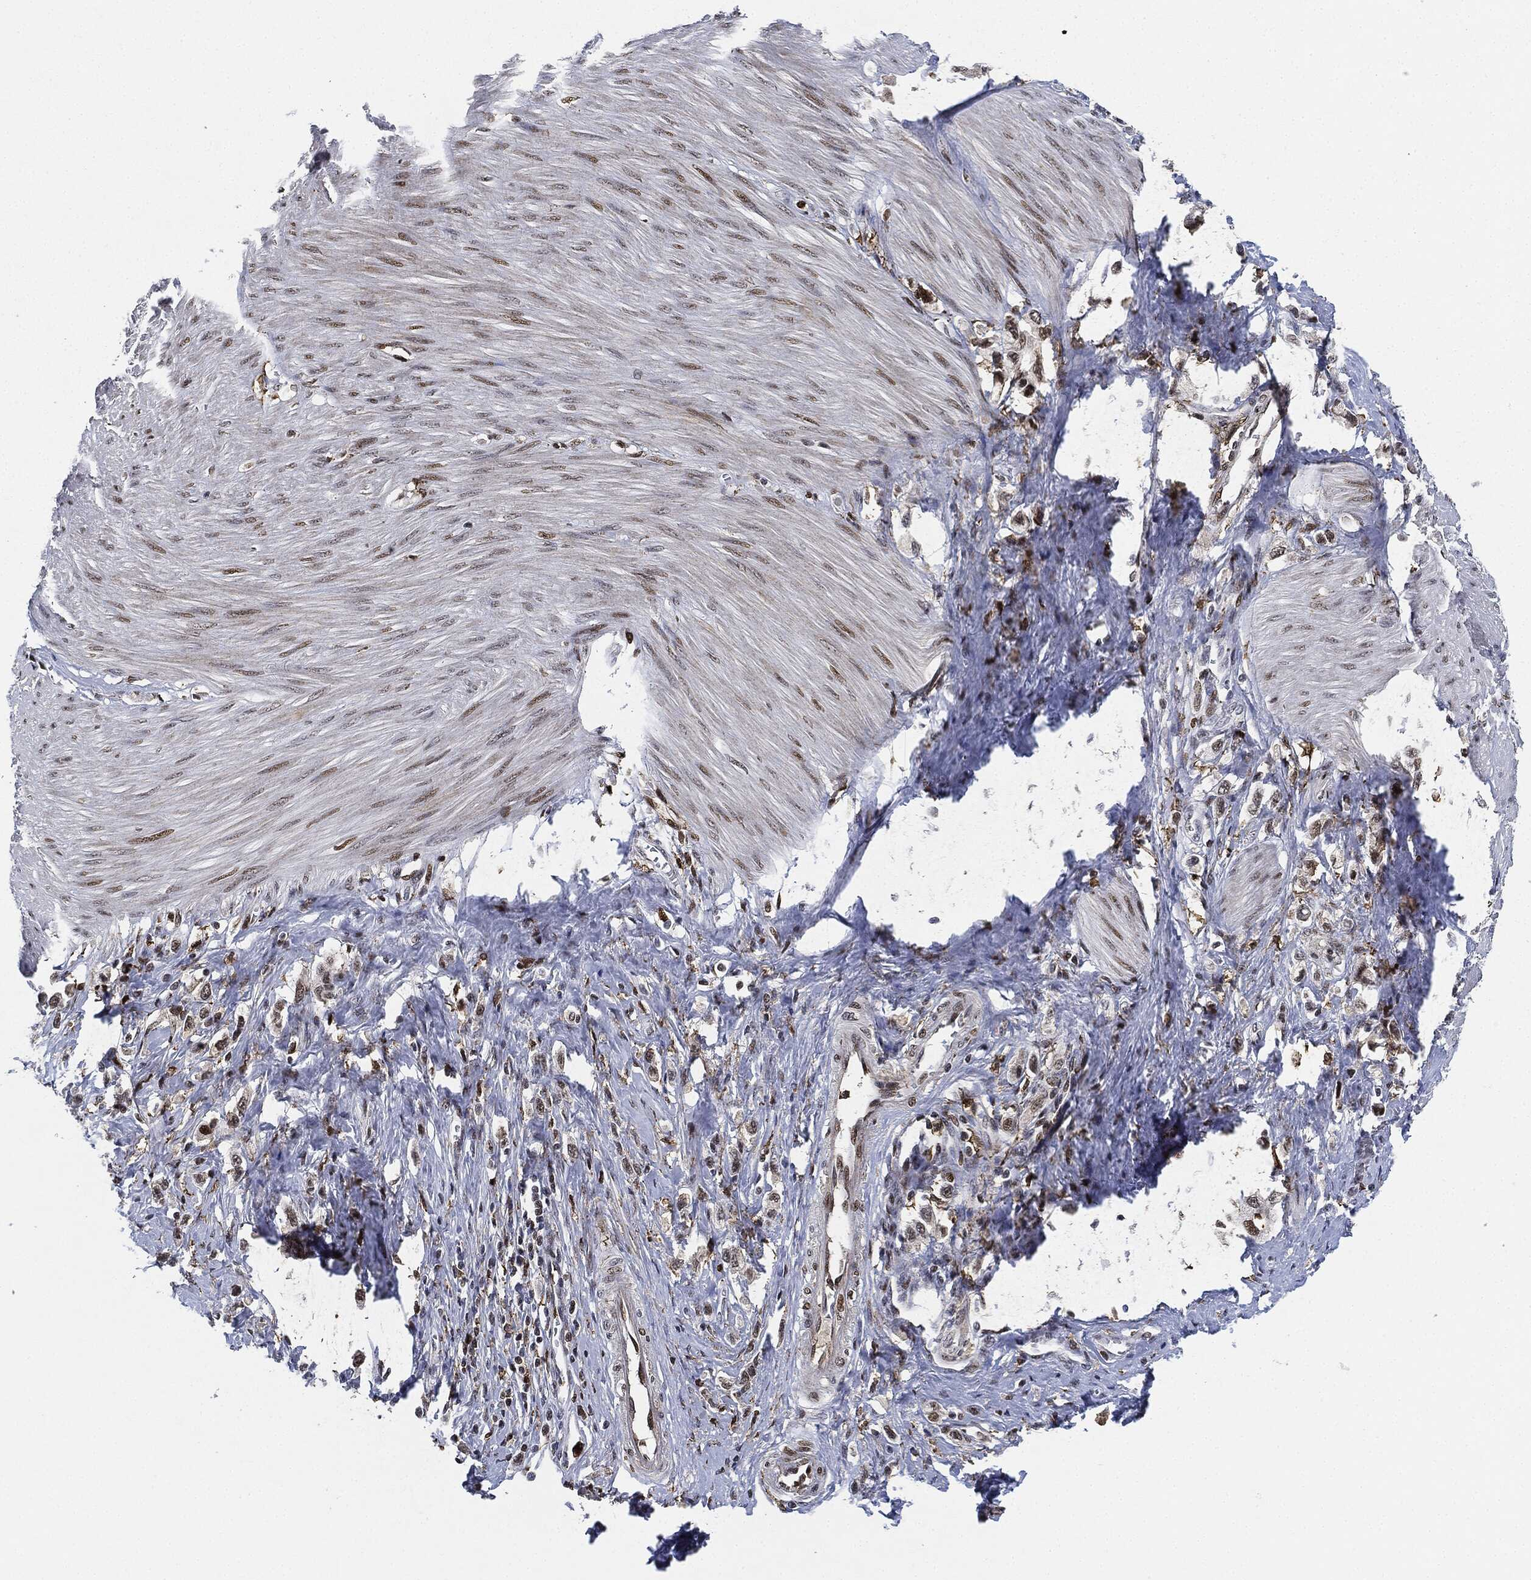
{"staining": {"intensity": "negative", "quantity": "none", "location": "none"}, "tissue": "stomach cancer", "cell_type": "Tumor cells", "image_type": "cancer", "snomed": [{"axis": "morphology", "description": "Normal tissue, NOS"}, {"axis": "morphology", "description": "Adenocarcinoma, NOS"}, {"axis": "morphology", "description": "Adenocarcinoma, High grade"}, {"axis": "topography", "description": "Stomach, upper"}, {"axis": "topography", "description": "Stomach"}], "caption": "This is a histopathology image of immunohistochemistry staining of stomach cancer (adenocarcinoma (high-grade)), which shows no staining in tumor cells.", "gene": "NANOS3", "patient": {"sex": "female", "age": 65}}